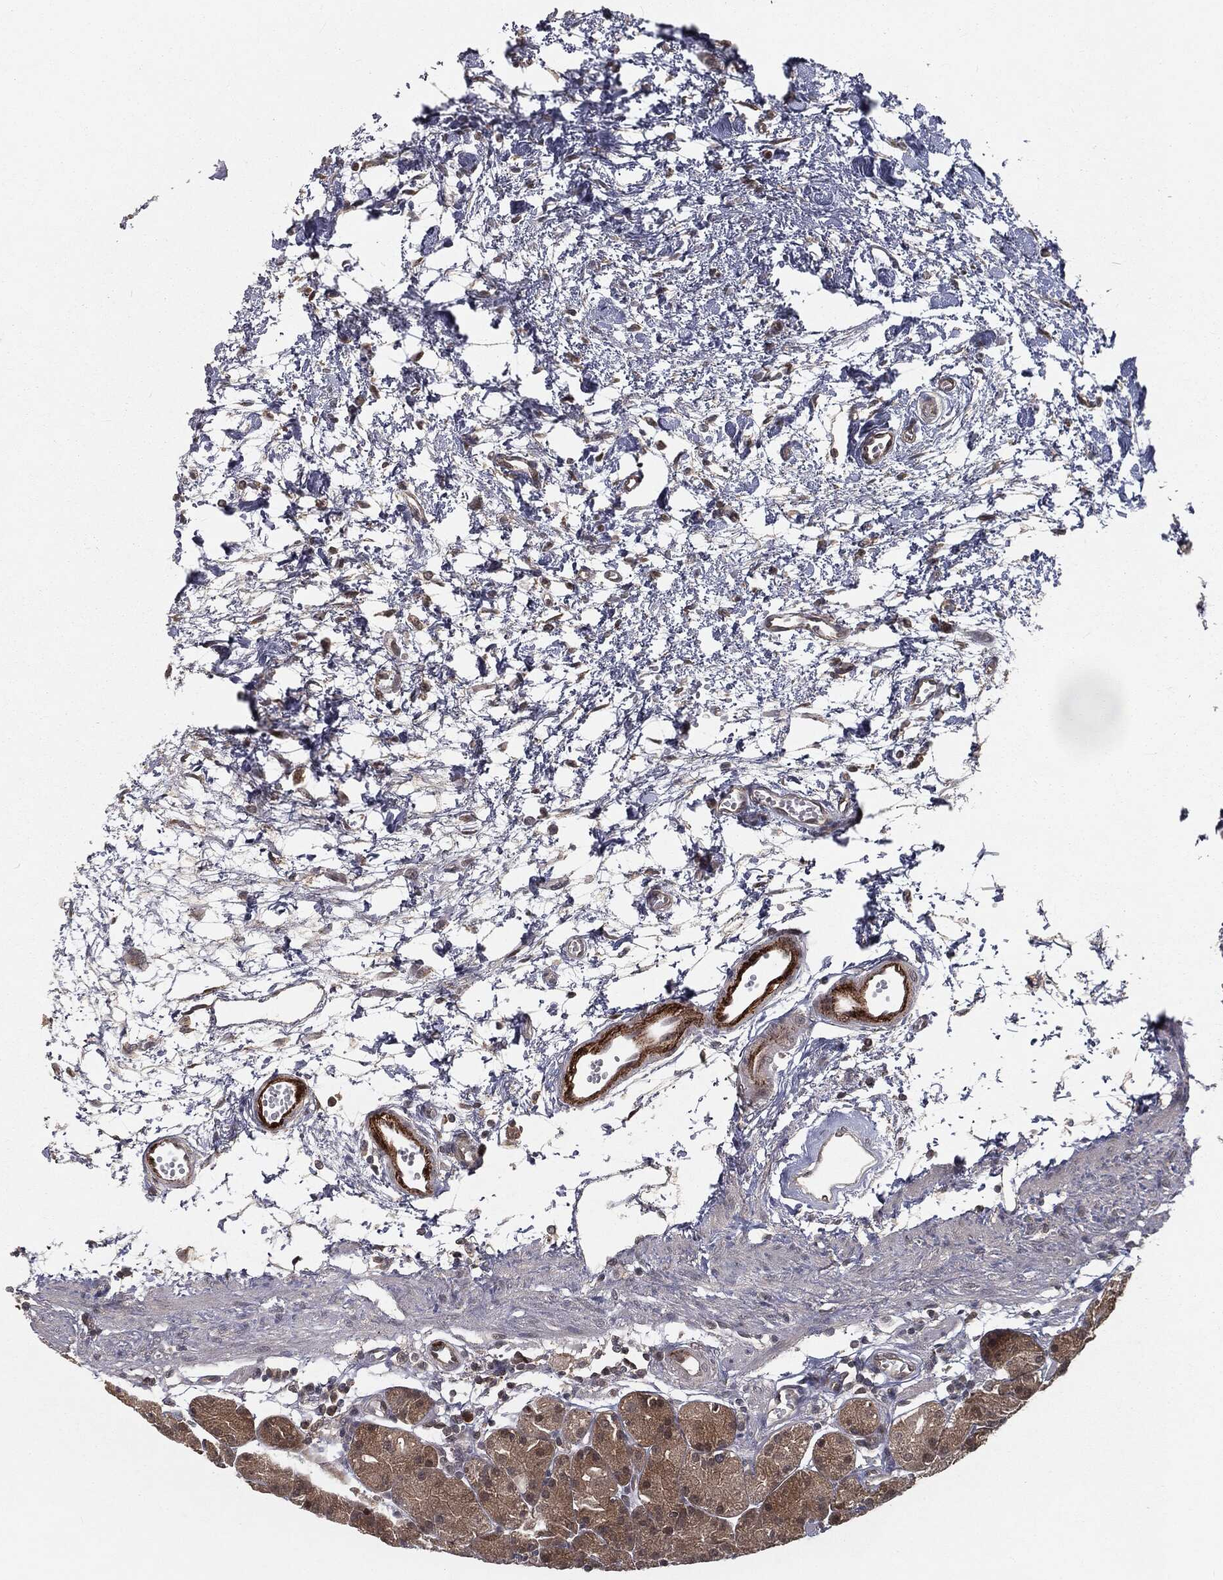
{"staining": {"intensity": "moderate", "quantity": "<25%", "location": "cytoplasmic/membranous"}, "tissue": "stomach", "cell_type": "Glandular cells", "image_type": "normal", "snomed": [{"axis": "morphology", "description": "Normal tissue, NOS"}, {"axis": "morphology", "description": "Adenocarcinoma, NOS"}, {"axis": "topography", "description": "Stomach"}], "caption": "Stomach stained for a protein (brown) exhibits moderate cytoplasmic/membranous positive positivity in about <25% of glandular cells.", "gene": "FBXO7", "patient": {"sex": "female", "age": 81}}